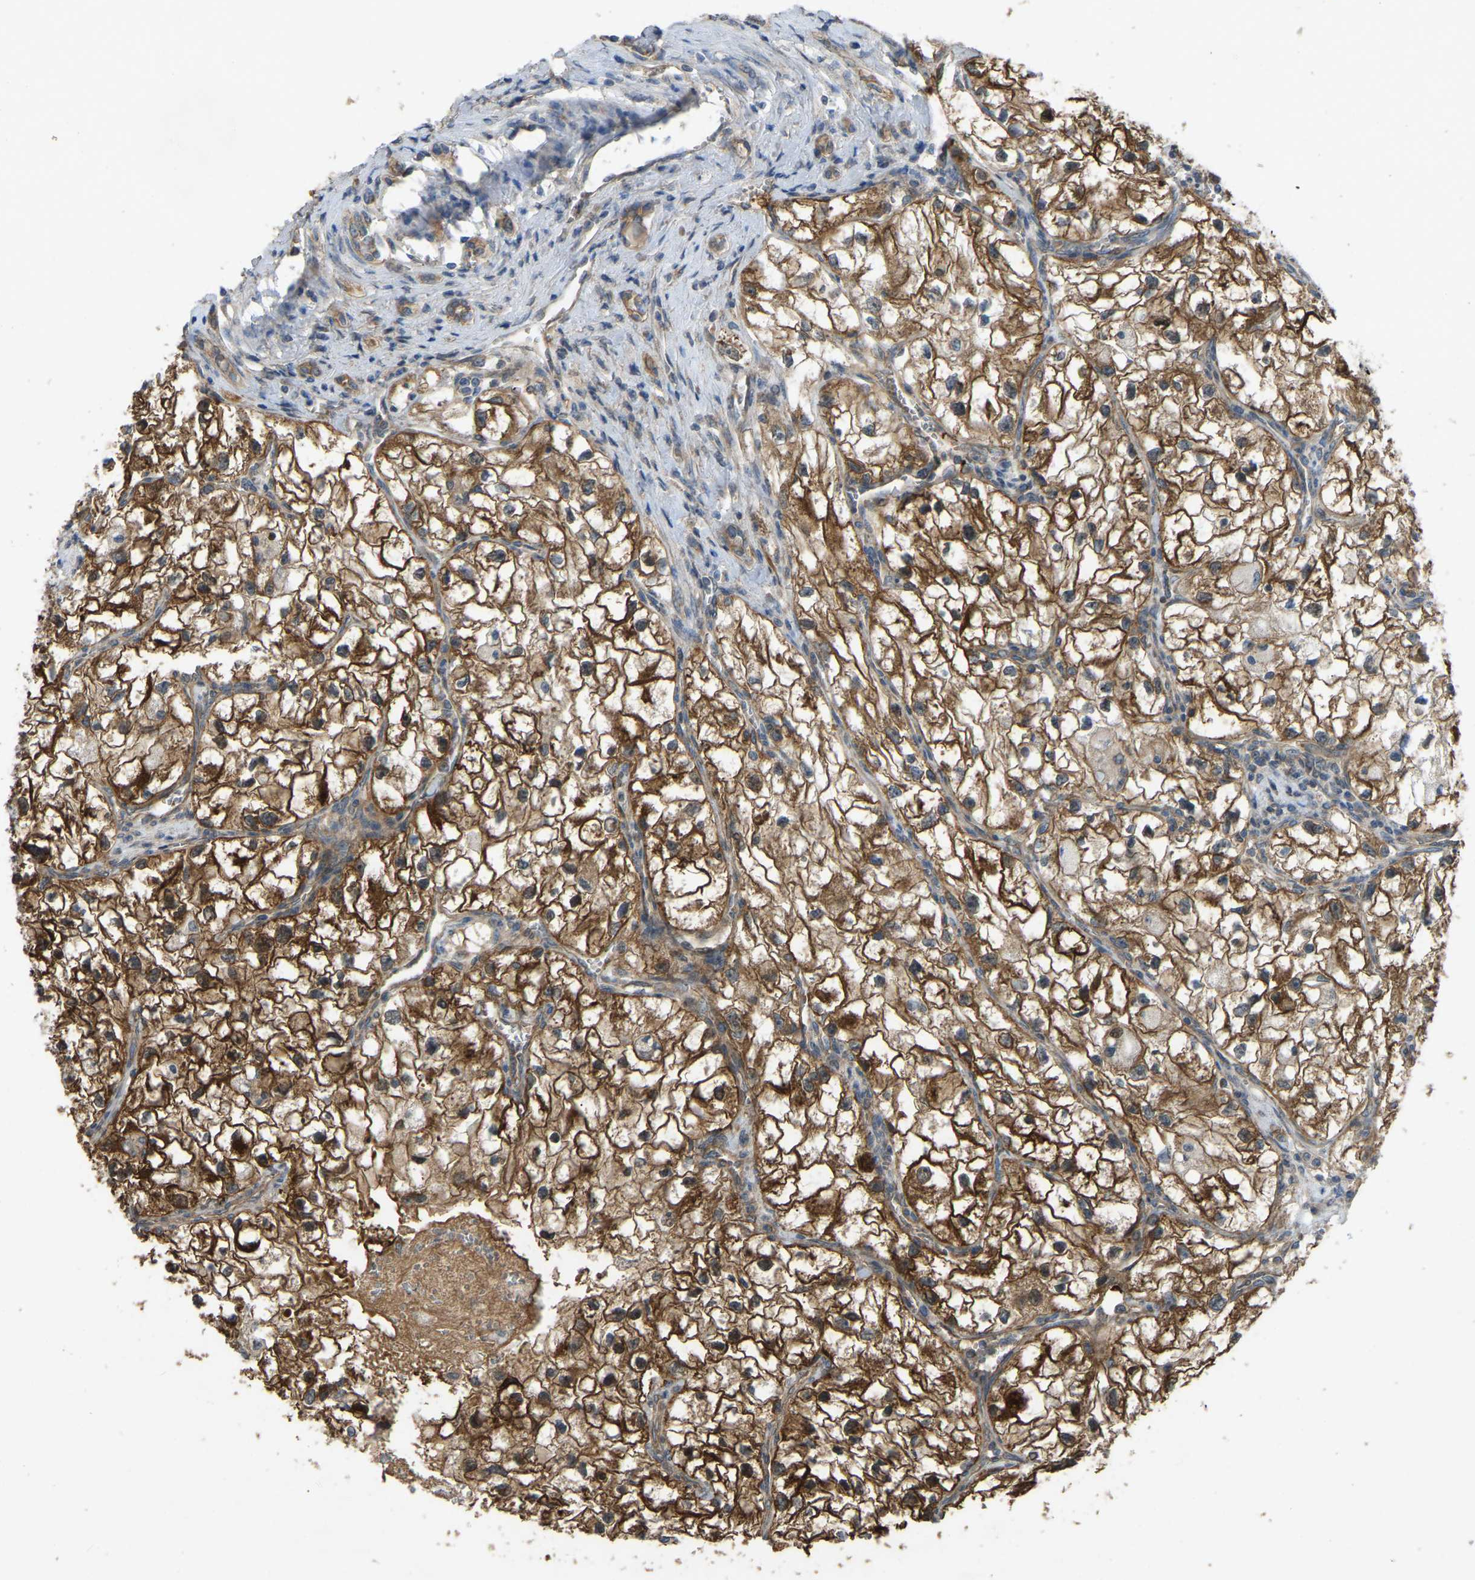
{"staining": {"intensity": "strong", "quantity": ">75%", "location": "cytoplasmic/membranous"}, "tissue": "renal cancer", "cell_type": "Tumor cells", "image_type": "cancer", "snomed": [{"axis": "morphology", "description": "Adenocarcinoma, NOS"}, {"axis": "topography", "description": "Kidney"}], "caption": "Brown immunohistochemical staining in human renal adenocarcinoma exhibits strong cytoplasmic/membranous positivity in approximately >75% of tumor cells.", "gene": "C21orf91", "patient": {"sex": "female", "age": 70}}